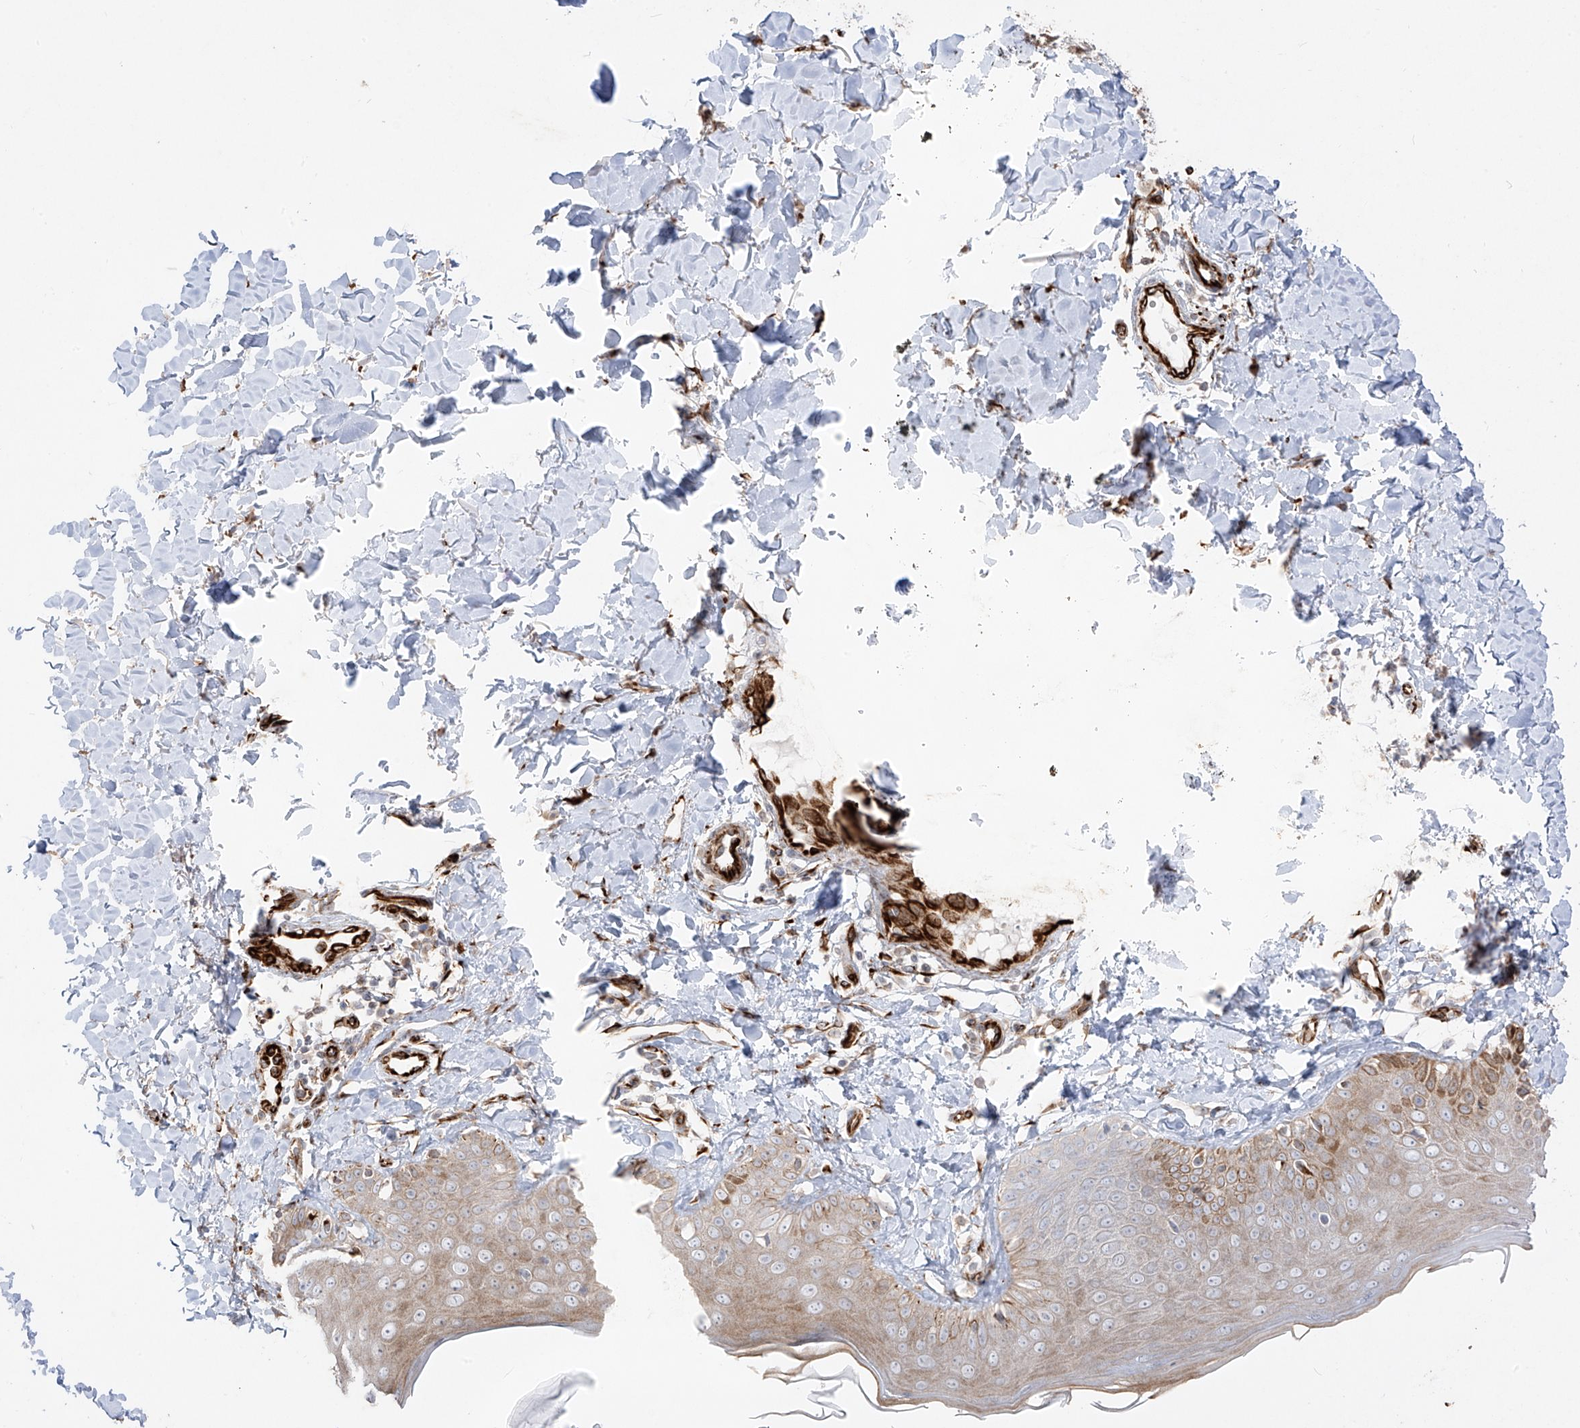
{"staining": {"intensity": "strong", "quantity": ">75%", "location": "cytoplasmic/membranous"}, "tissue": "skin", "cell_type": "Fibroblasts", "image_type": "normal", "snomed": [{"axis": "morphology", "description": "Normal tissue, NOS"}, {"axis": "topography", "description": "Skin"}], "caption": "Strong cytoplasmic/membranous protein staining is appreciated in approximately >75% of fibroblasts in skin. (DAB (3,3'-diaminobenzidine) IHC with brightfield microscopy, high magnification).", "gene": "DCDC2", "patient": {"sex": "male", "age": 52}}